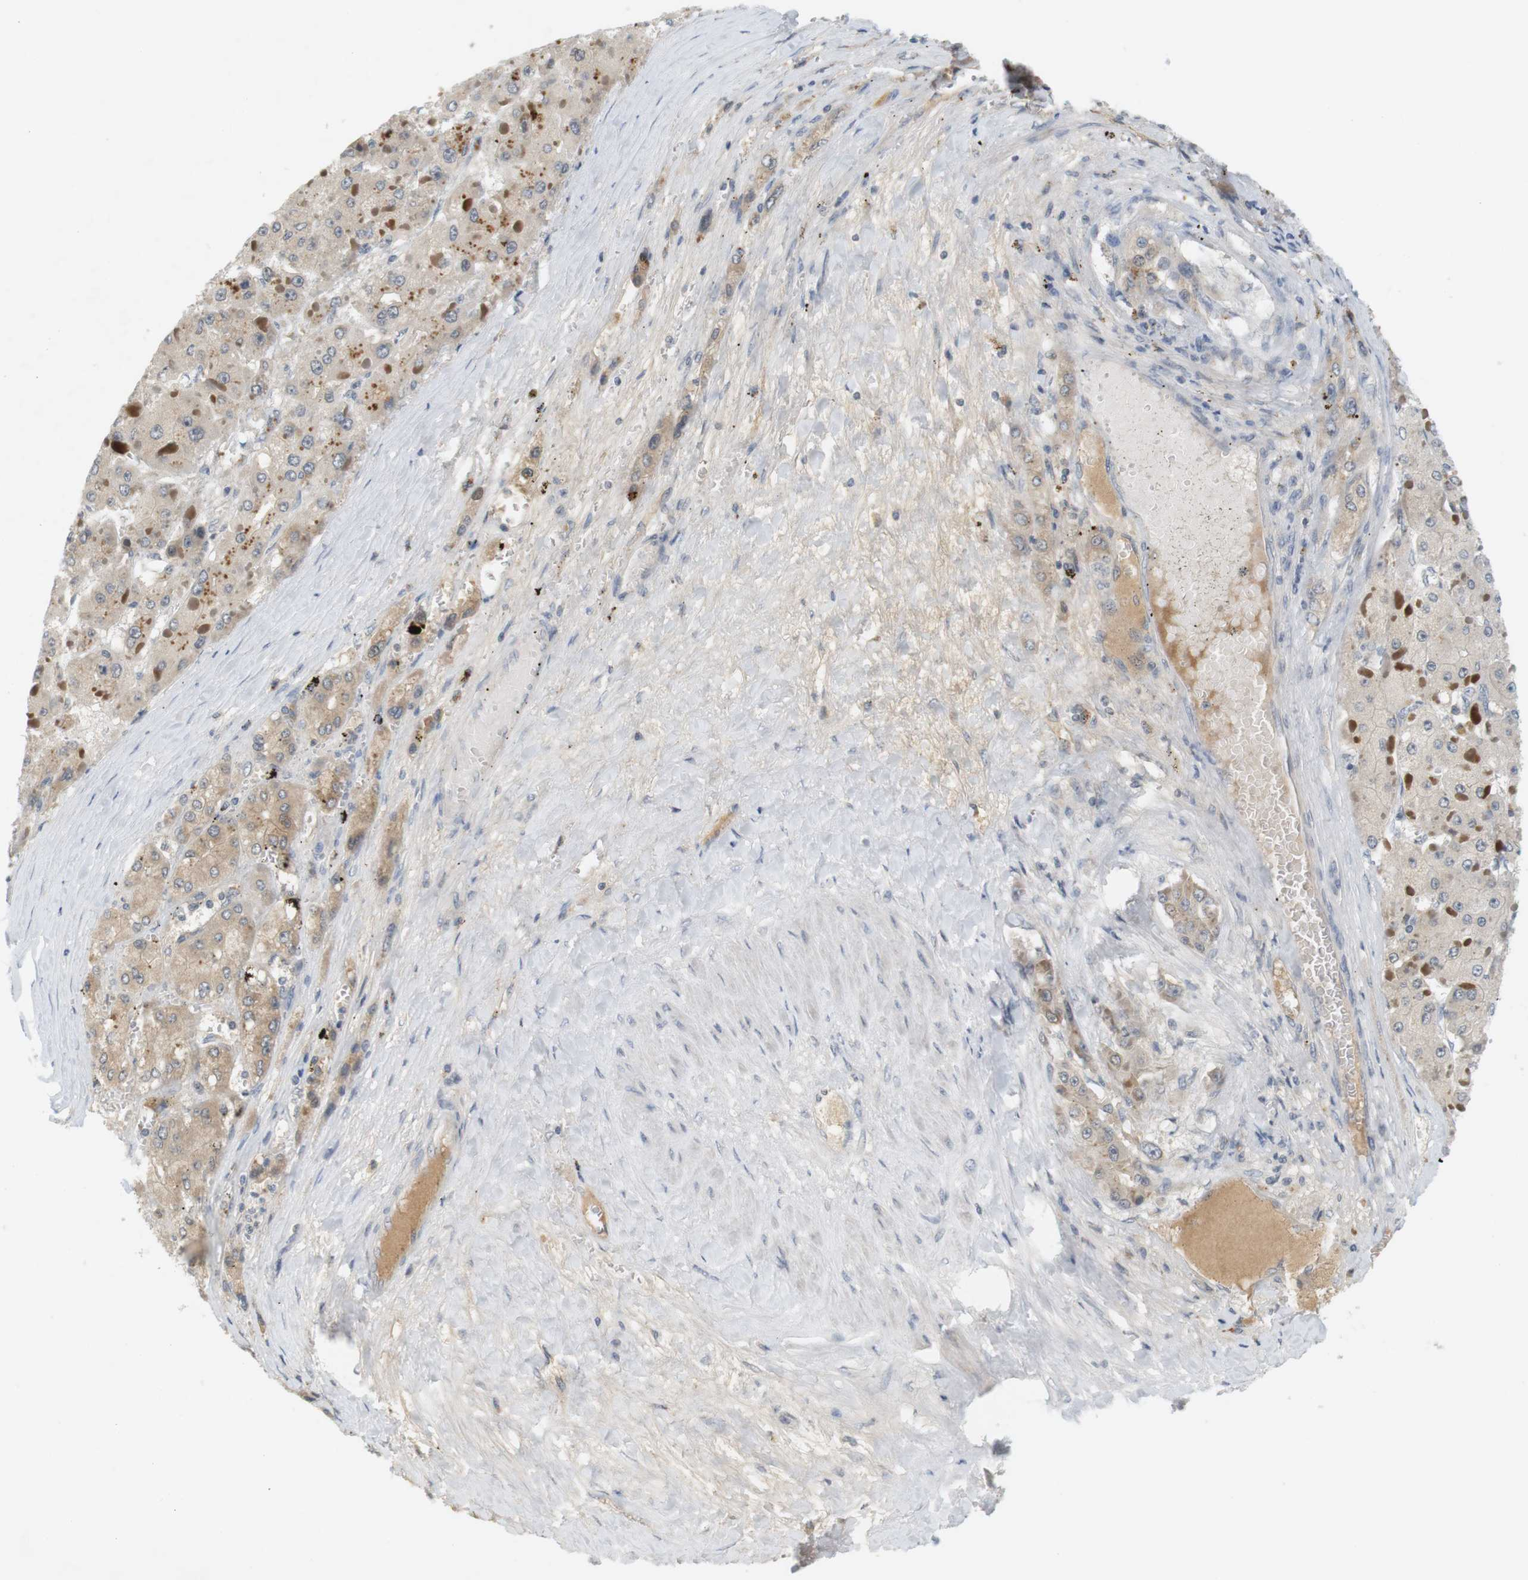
{"staining": {"intensity": "negative", "quantity": "none", "location": "none"}, "tissue": "liver cancer", "cell_type": "Tumor cells", "image_type": "cancer", "snomed": [{"axis": "morphology", "description": "Carcinoma, Hepatocellular, NOS"}, {"axis": "topography", "description": "Liver"}], "caption": "Tumor cells show no significant protein staining in hepatocellular carcinoma (liver).", "gene": "WNT7A", "patient": {"sex": "female", "age": 73}}